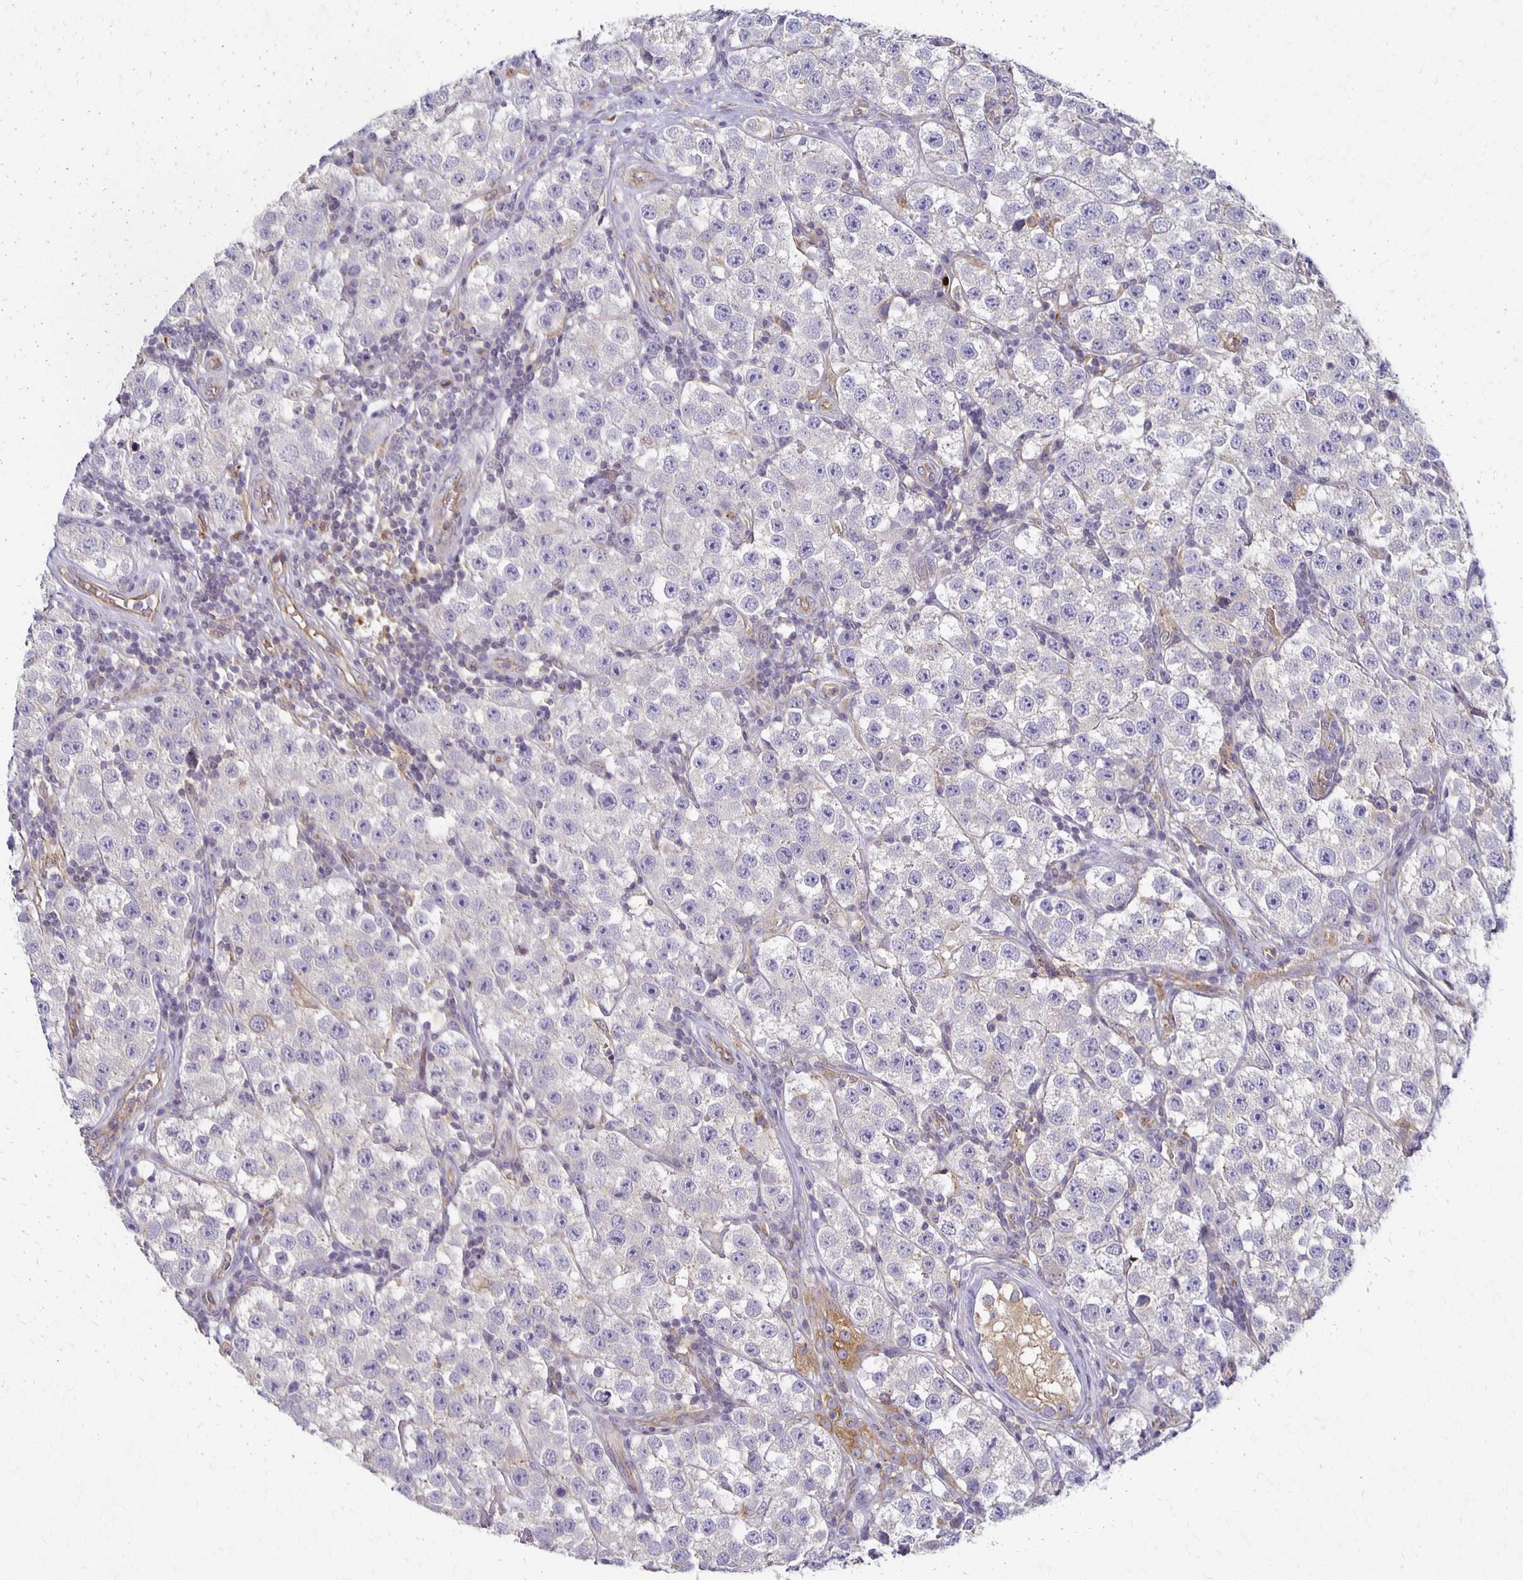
{"staining": {"intensity": "negative", "quantity": "none", "location": "none"}, "tissue": "testis cancer", "cell_type": "Tumor cells", "image_type": "cancer", "snomed": [{"axis": "morphology", "description": "Seminoma, NOS"}, {"axis": "topography", "description": "Testis"}], "caption": "IHC photomicrograph of neoplastic tissue: seminoma (testis) stained with DAB demonstrates no significant protein expression in tumor cells.", "gene": "GPX4", "patient": {"sex": "male", "age": 34}}